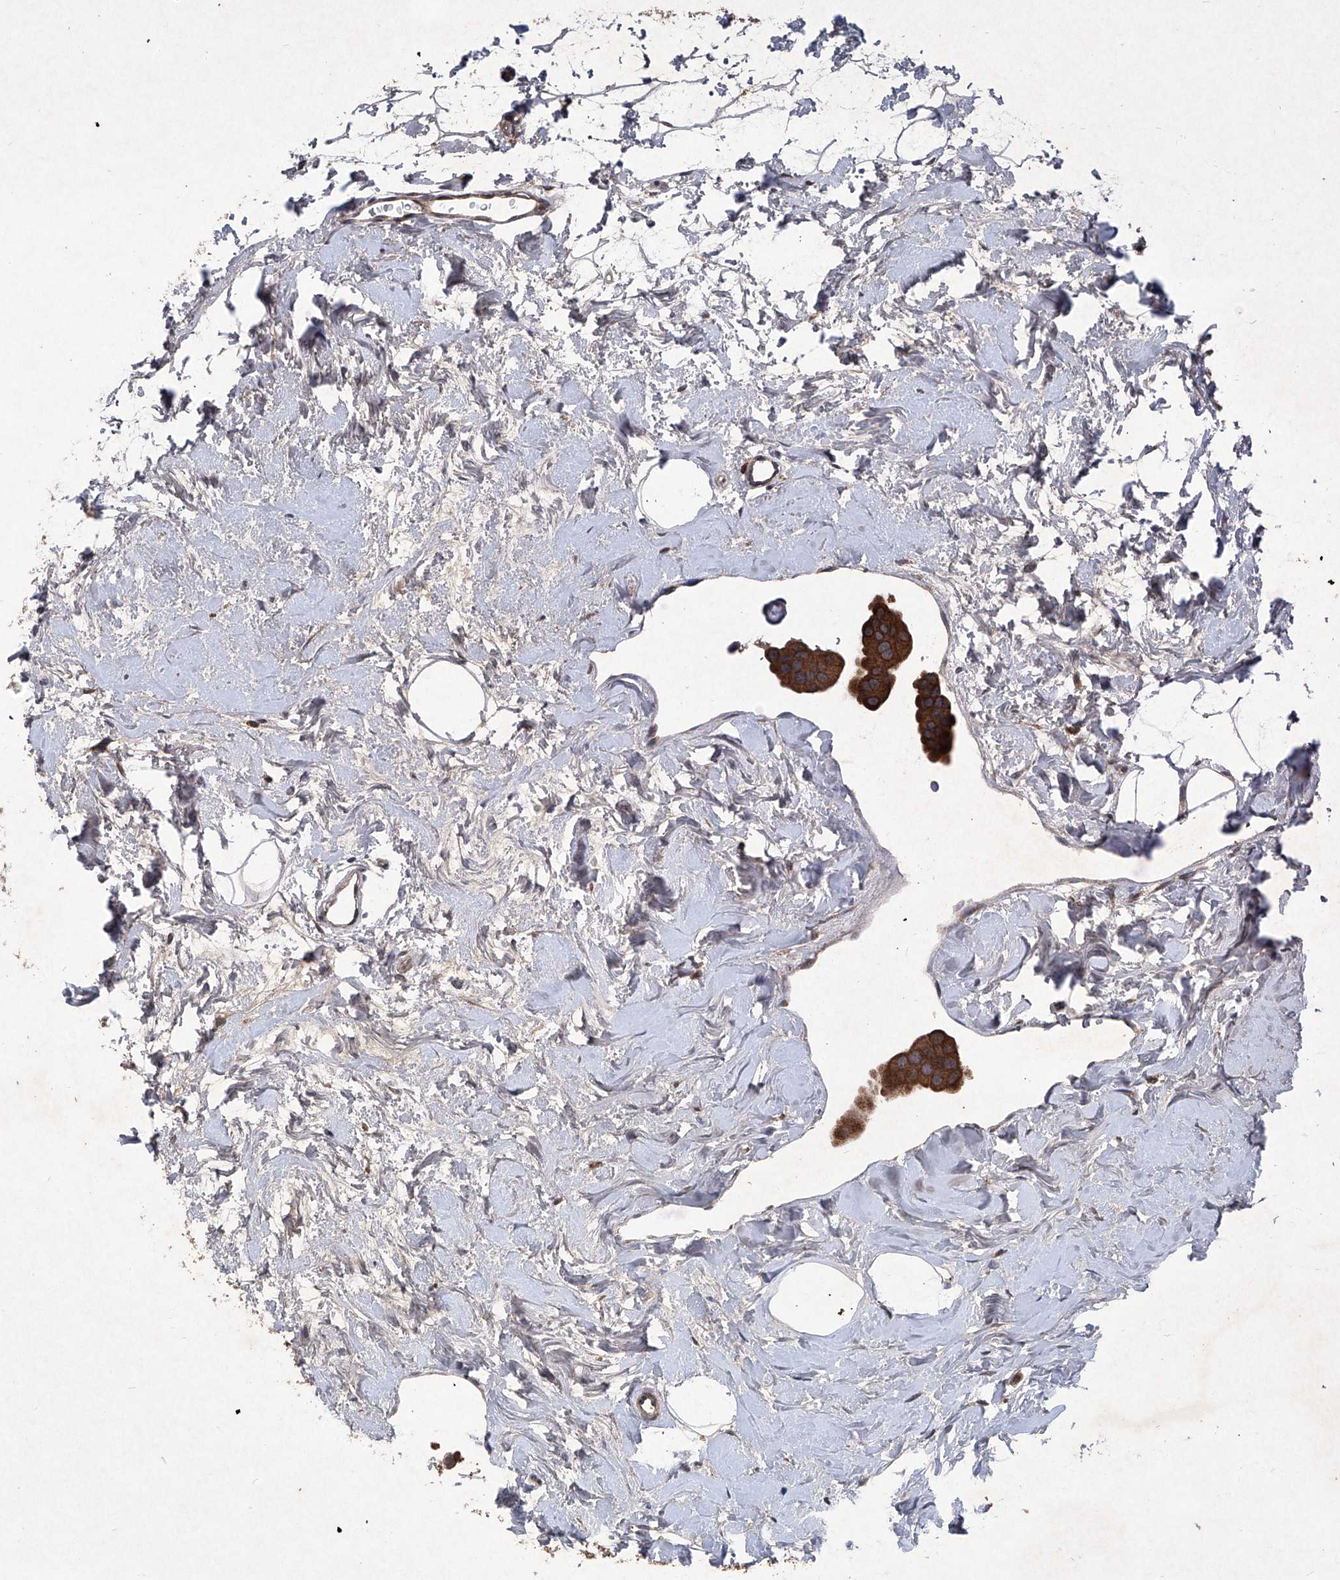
{"staining": {"intensity": "strong", "quantity": ">75%", "location": "cytoplasmic/membranous"}, "tissue": "breast cancer", "cell_type": "Tumor cells", "image_type": "cancer", "snomed": [{"axis": "morphology", "description": "Normal tissue, NOS"}, {"axis": "morphology", "description": "Duct carcinoma"}, {"axis": "topography", "description": "Breast"}], "caption": "The photomicrograph shows a brown stain indicating the presence of a protein in the cytoplasmic/membranous of tumor cells in breast cancer (intraductal carcinoma).", "gene": "SUMF2", "patient": {"sex": "female", "age": 39}}